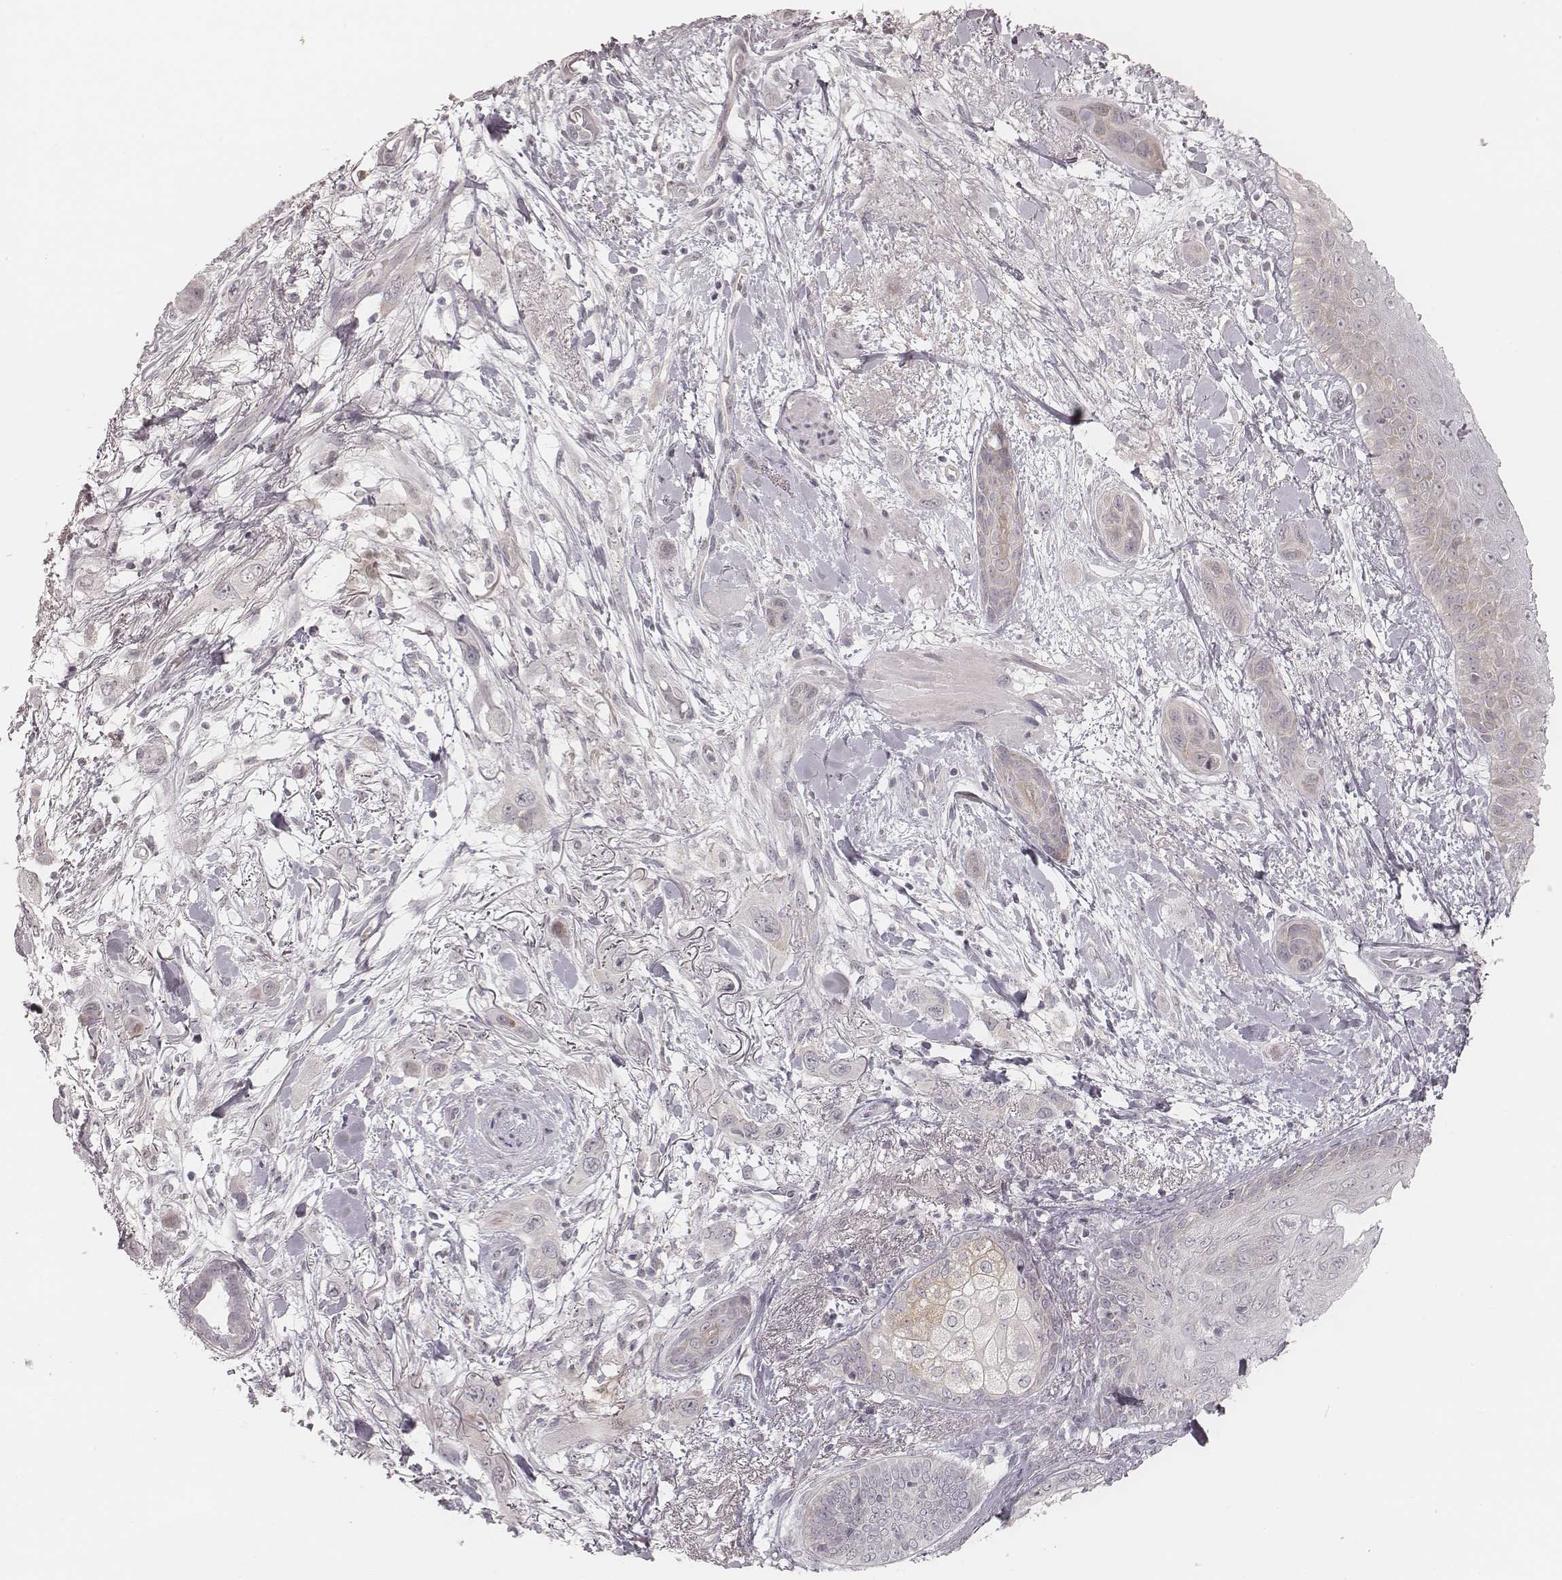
{"staining": {"intensity": "negative", "quantity": "none", "location": "none"}, "tissue": "skin cancer", "cell_type": "Tumor cells", "image_type": "cancer", "snomed": [{"axis": "morphology", "description": "Squamous cell carcinoma, NOS"}, {"axis": "topography", "description": "Skin"}], "caption": "Immunohistochemistry (IHC) of human skin cancer exhibits no positivity in tumor cells. (Stains: DAB (3,3'-diaminobenzidine) IHC with hematoxylin counter stain, Microscopy: brightfield microscopy at high magnification).", "gene": "ACACB", "patient": {"sex": "male", "age": 79}}